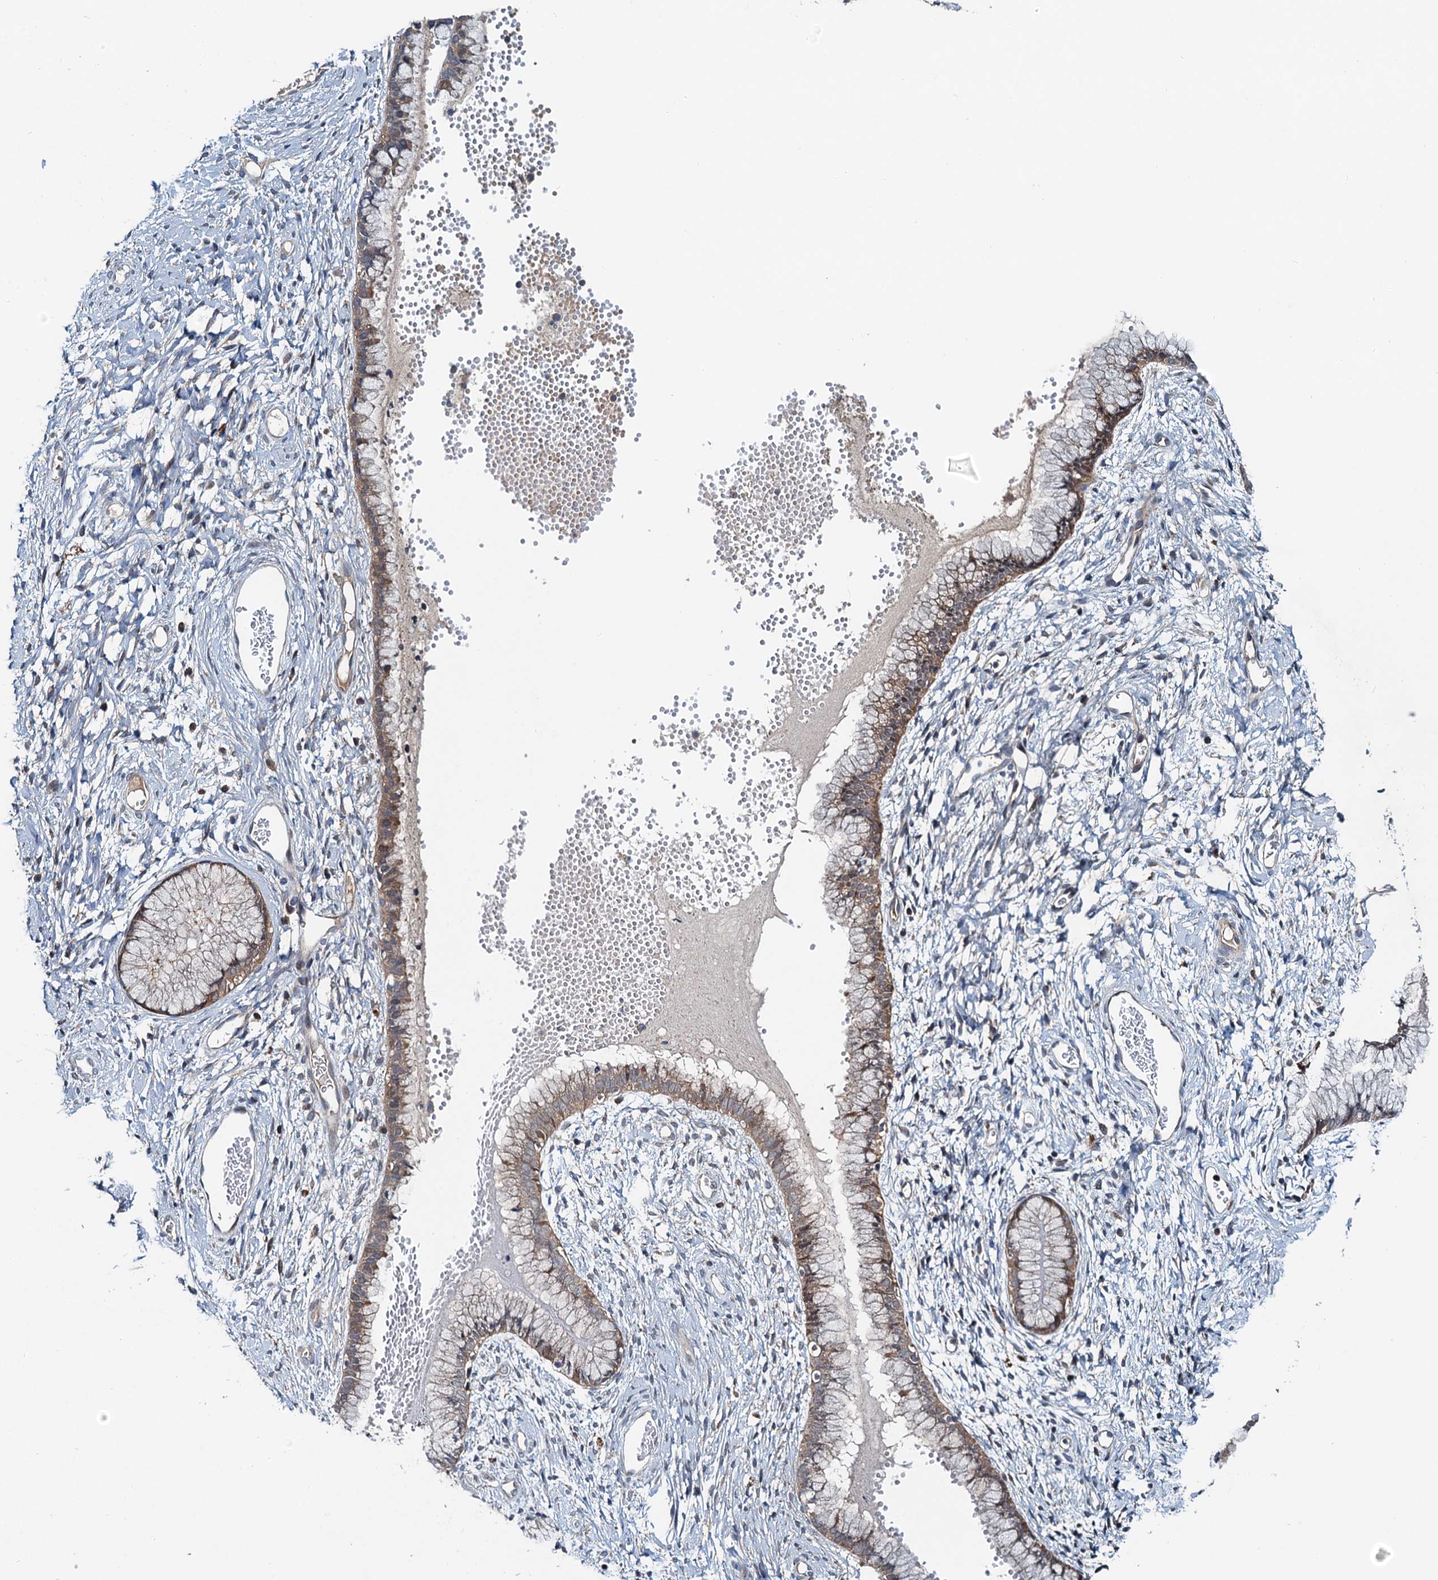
{"staining": {"intensity": "moderate", "quantity": "25%-75%", "location": "cytoplasmic/membranous"}, "tissue": "cervix", "cell_type": "Glandular cells", "image_type": "normal", "snomed": [{"axis": "morphology", "description": "Normal tissue, NOS"}, {"axis": "topography", "description": "Cervix"}], "caption": "An image of human cervix stained for a protein demonstrates moderate cytoplasmic/membranous brown staining in glandular cells. (DAB = brown stain, brightfield microscopy at high magnification).", "gene": "EFL1", "patient": {"sex": "female", "age": 42}}